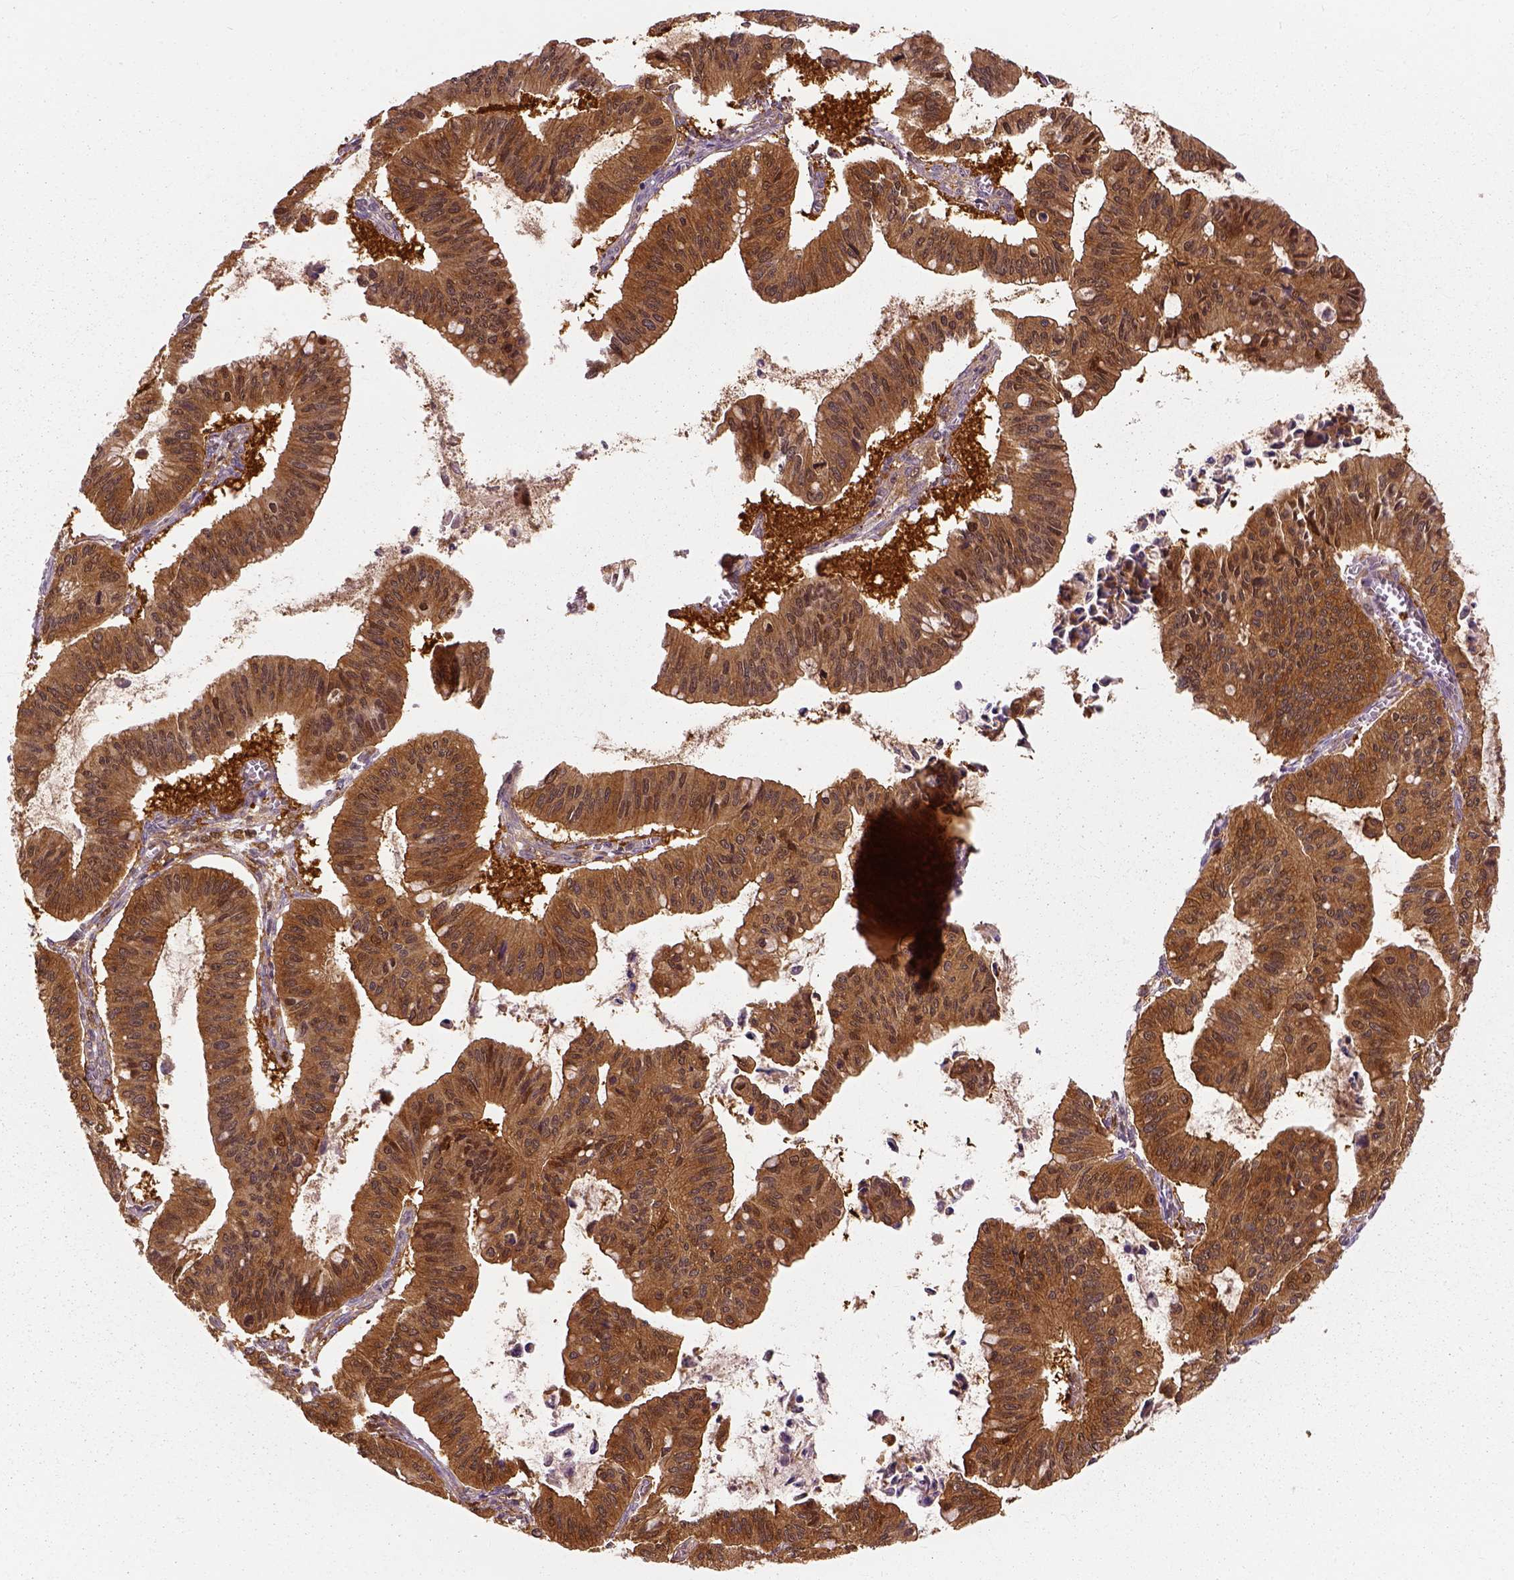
{"staining": {"intensity": "strong", "quantity": ">75%", "location": "cytoplasmic/membranous"}, "tissue": "ovarian cancer", "cell_type": "Tumor cells", "image_type": "cancer", "snomed": [{"axis": "morphology", "description": "Cystadenocarcinoma, mucinous, NOS"}, {"axis": "topography", "description": "Ovary"}], "caption": "Ovarian cancer (mucinous cystadenocarcinoma) stained with DAB IHC reveals high levels of strong cytoplasmic/membranous positivity in approximately >75% of tumor cells.", "gene": "GPI", "patient": {"sex": "female", "age": 72}}